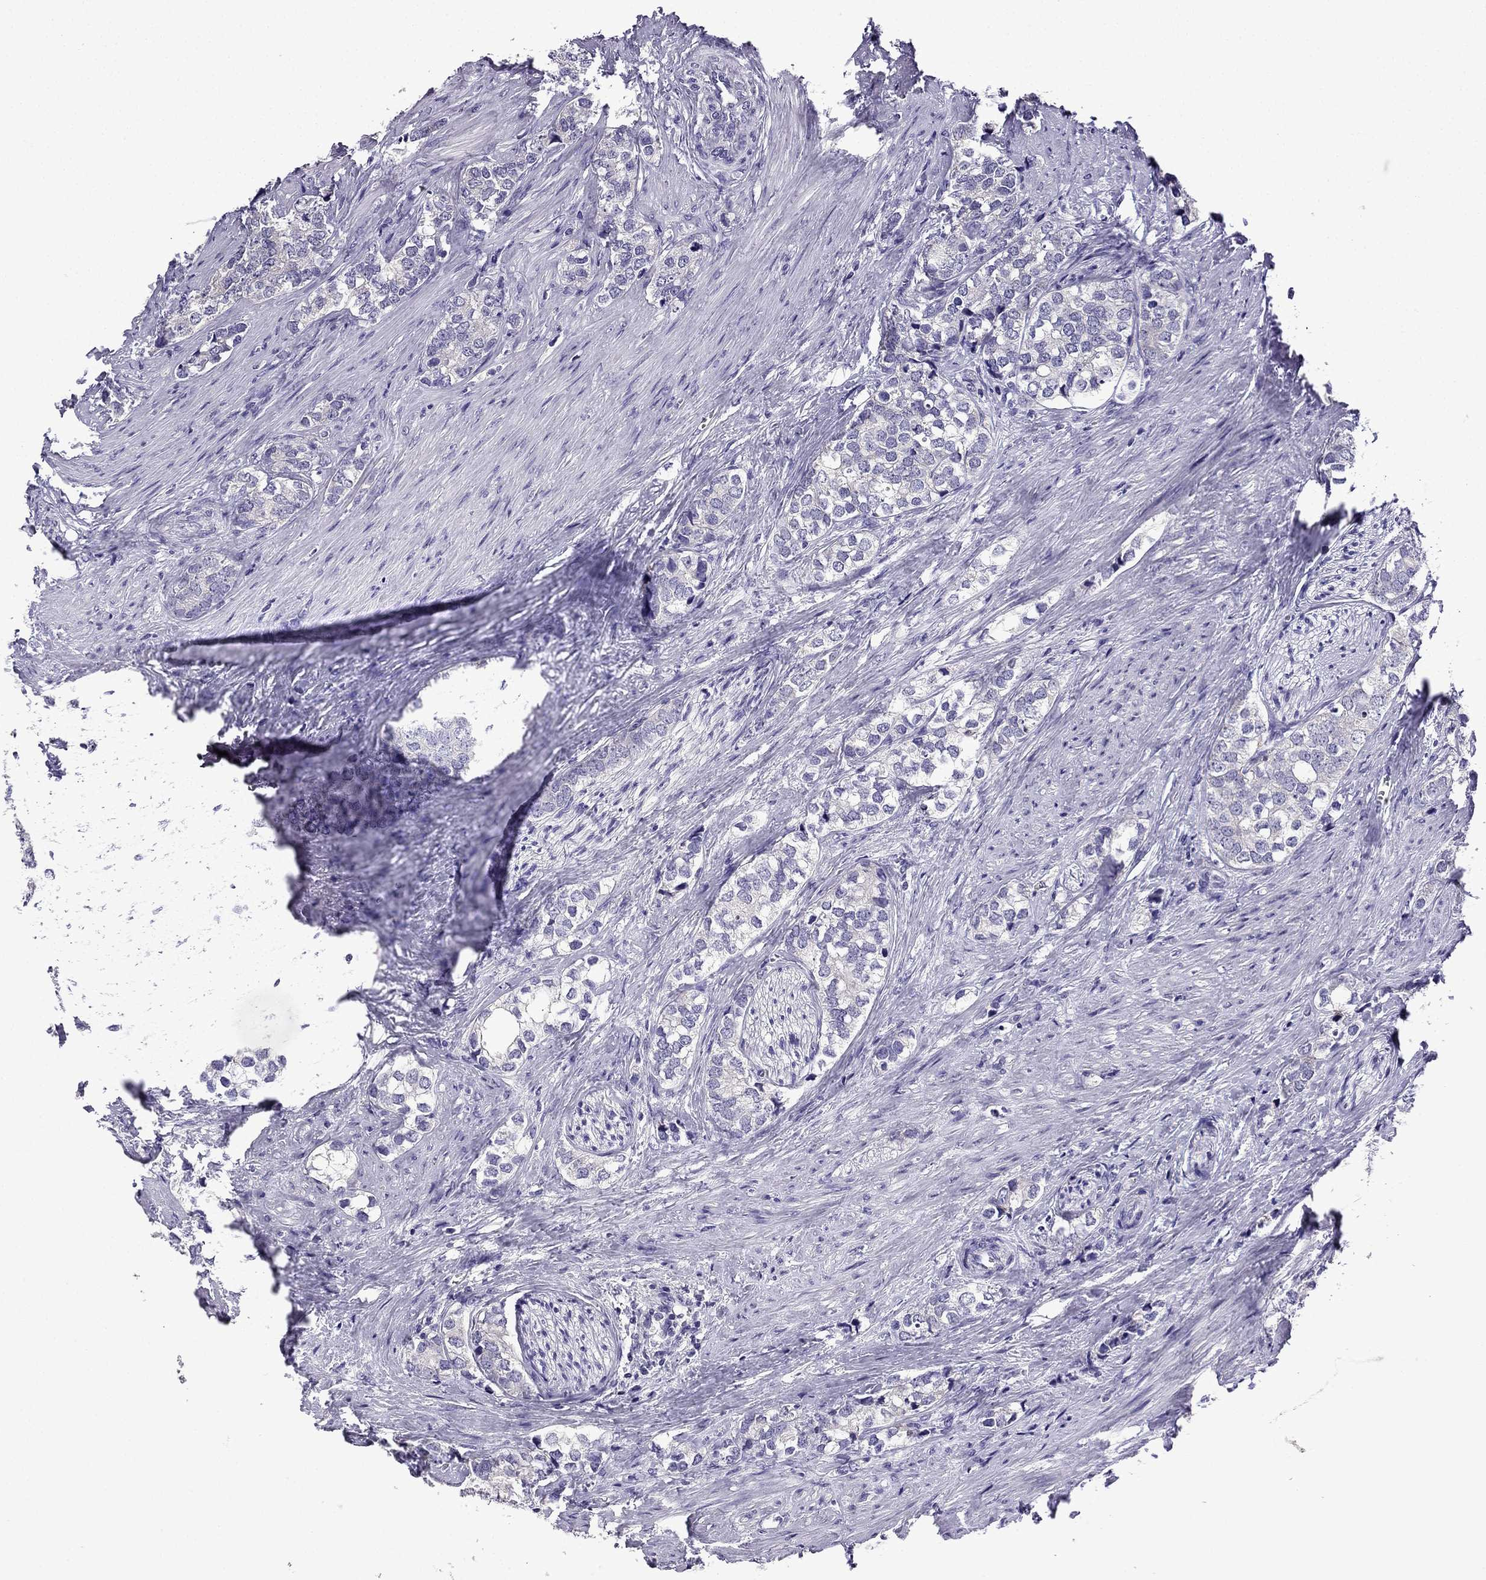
{"staining": {"intensity": "negative", "quantity": "none", "location": "none"}, "tissue": "prostate cancer", "cell_type": "Tumor cells", "image_type": "cancer", "snomed": [{"axis": "morphology", "description": "Adenocarcinoma, NOS"}, {"axis": "topography", "description": "Prostate and seminal vesicle, NOS"}], "caption": "This is an immunohistochemistry (IHC) photomicrograph of adenocarcinoma (prostate). There is no staining in tumor cells.", "gene": "TTN", "patient": {"sex": "male", "age": 63}}